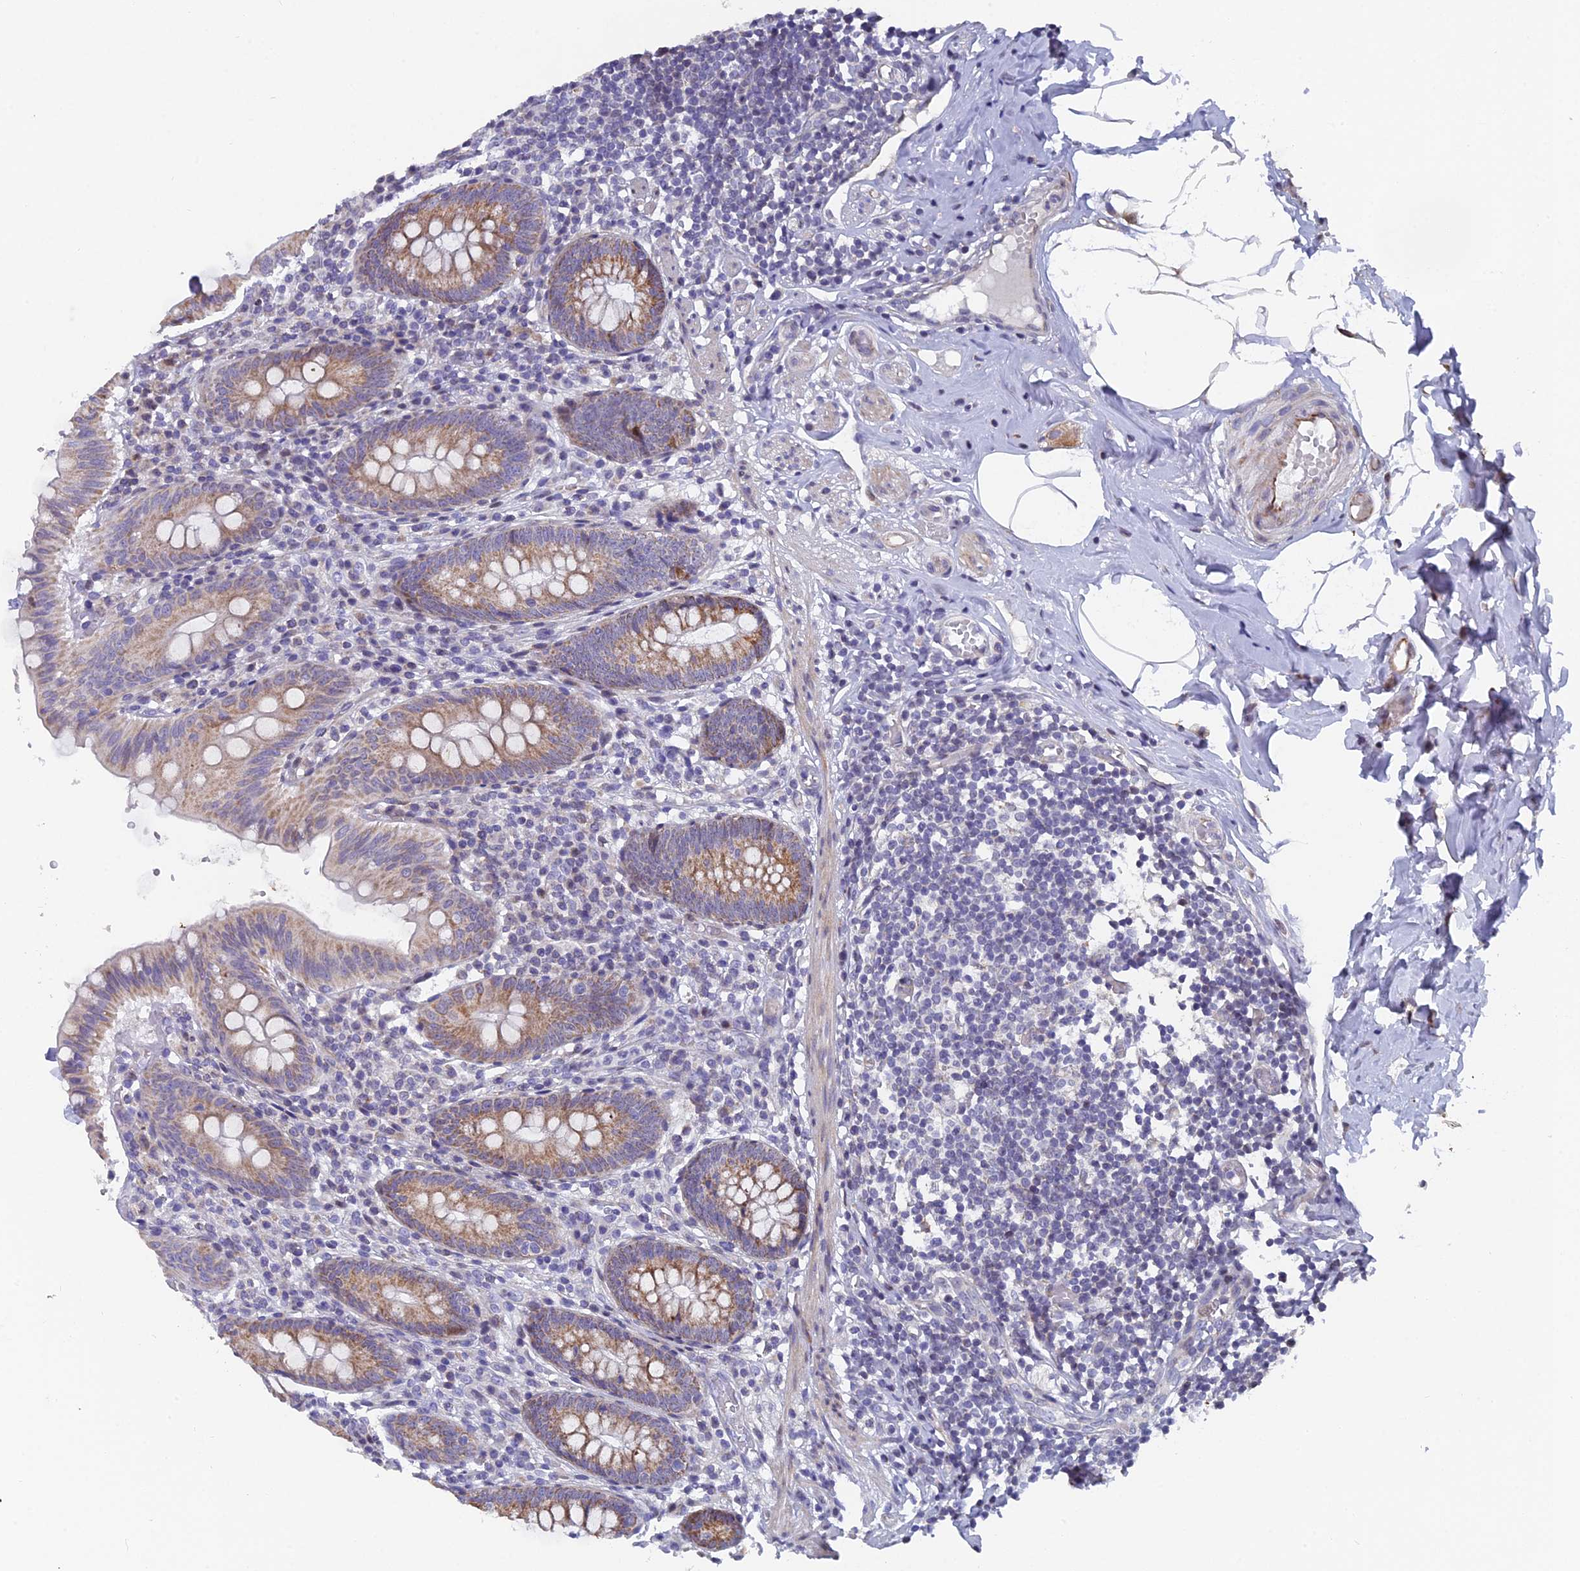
{"staining": {"intensity": "moderate", "quantity": "25%-75%", "location": "cytoplasmic/membranous"}, "tissue": "appendix", "cell_type": "Glandular cells", "image_type": "normal", "snomed": [{"axis": "morphology", "description": "Normal tissue, NOS"}, {"axis": "topography", "description": "Appendix"}], "caption": "Appendix stained with DAB immunohistochemistry exhibits medium levels of moderate cytoplasmic/membranous positivity in about 25%-75% of glandular cells. (Stains: DAB (3,3'-diaminobenzidine) in brown, nuclei in blue, Microscopy: brightfield microscopy at high magnification).", "gene": "XKR9", "patient": {"sex": "male", "age": 55}}